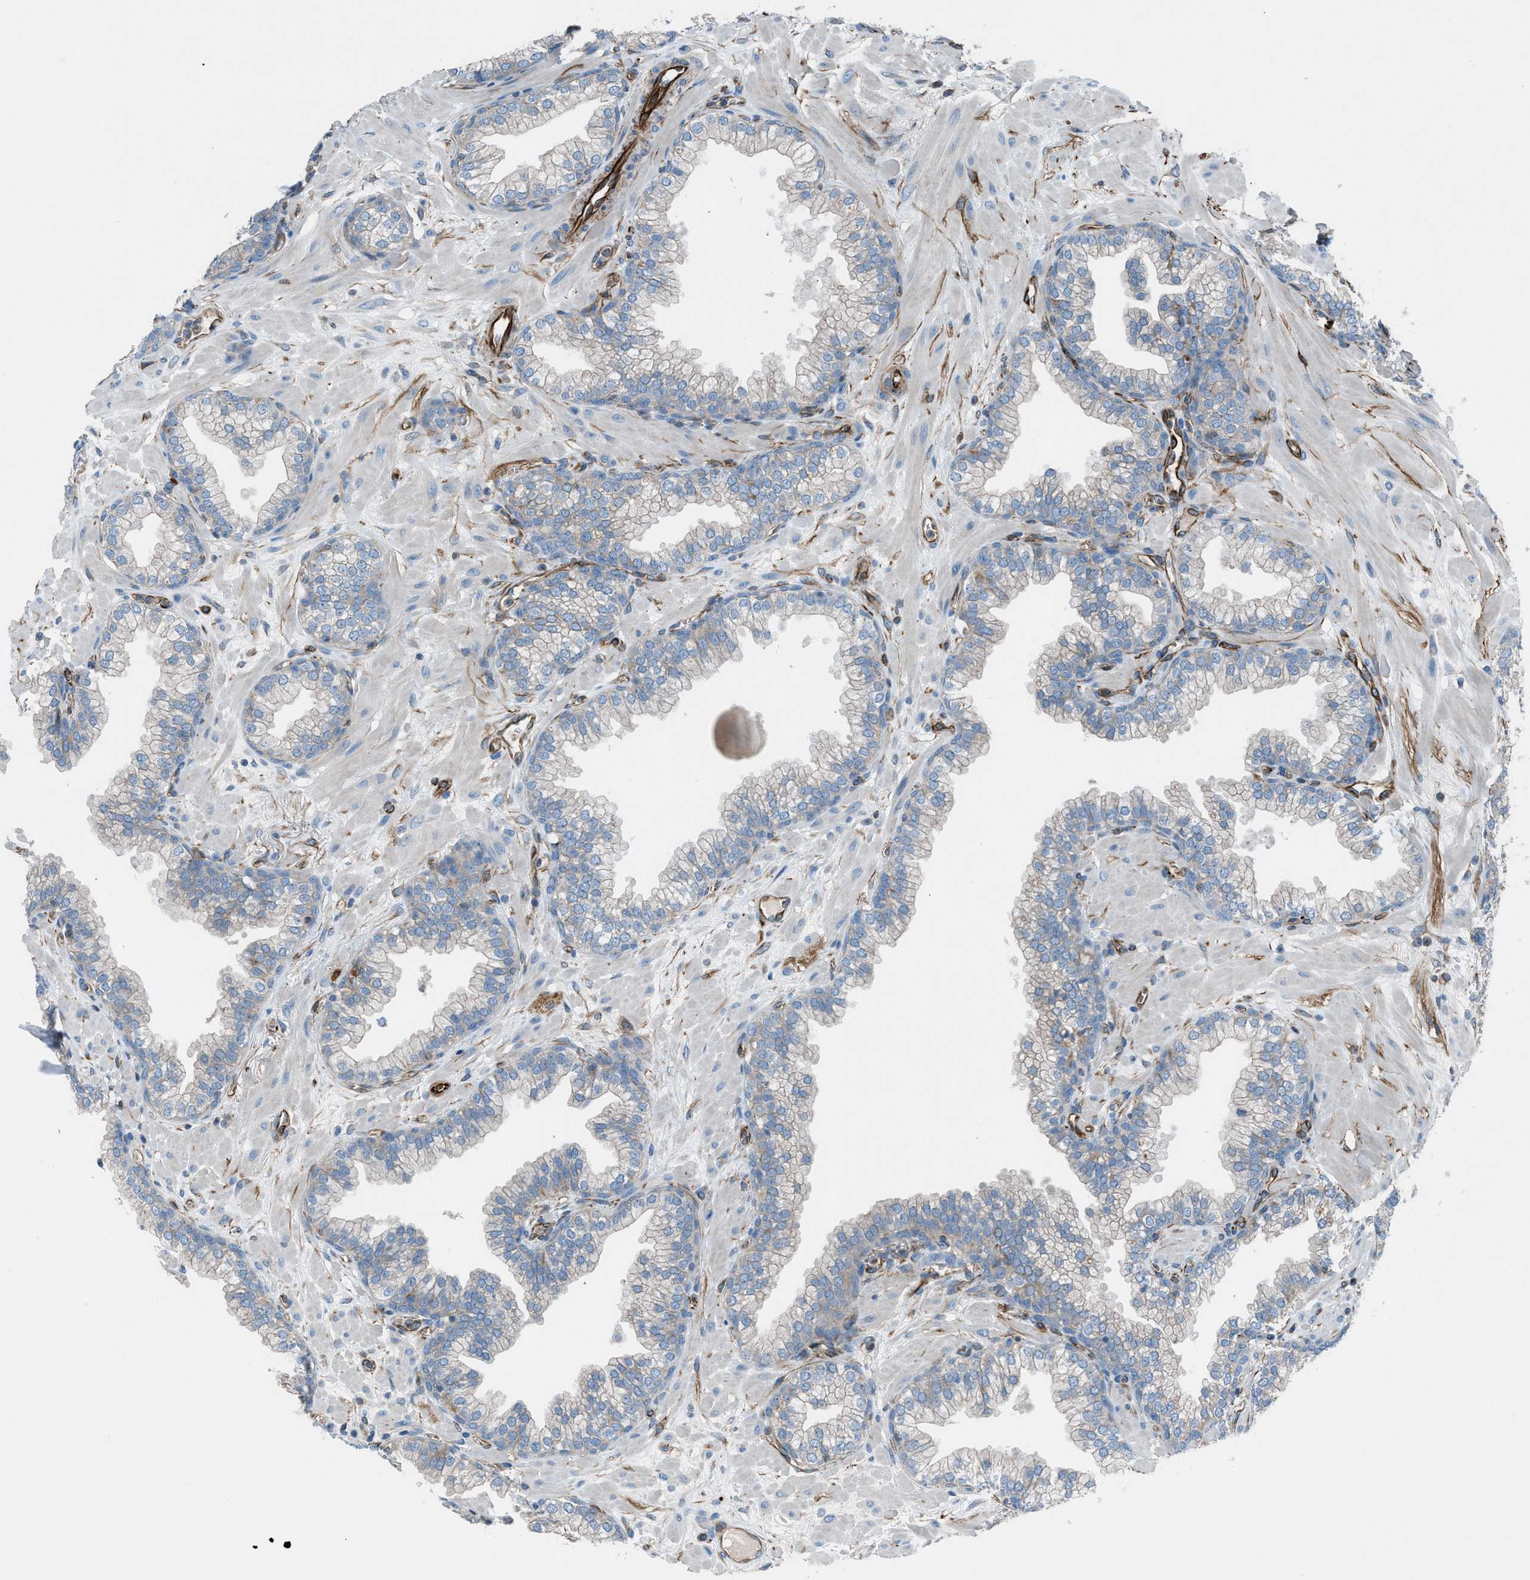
{"staining": {"intensity": "negative", "quantity": "none", "location": "none"}, "tissue": "prostate", "cell_type": "Glandular cells", "image_type": "normal", "snomed": [{"axis": "morphology", "description": "Normal tissue, NOS"}, {"axis": "morphology", "description": "Urothelial carcinoma, Low grade"}, {"axis": "topography", "description": "Urinary bladder"}, {"axis": "topography", "description": "Prostate"}], "caption": "A histopathology image of human prostate is negative for staining in glandular cells. Brightfield microscopy of immunohistochemistry stained with DAB (3,3'-diaminobenzidine) (brown) and hematoxylin (blue), captured at high magnification.", "gene": "CABP7", "patient": {"sex": "male", "age": 60}}